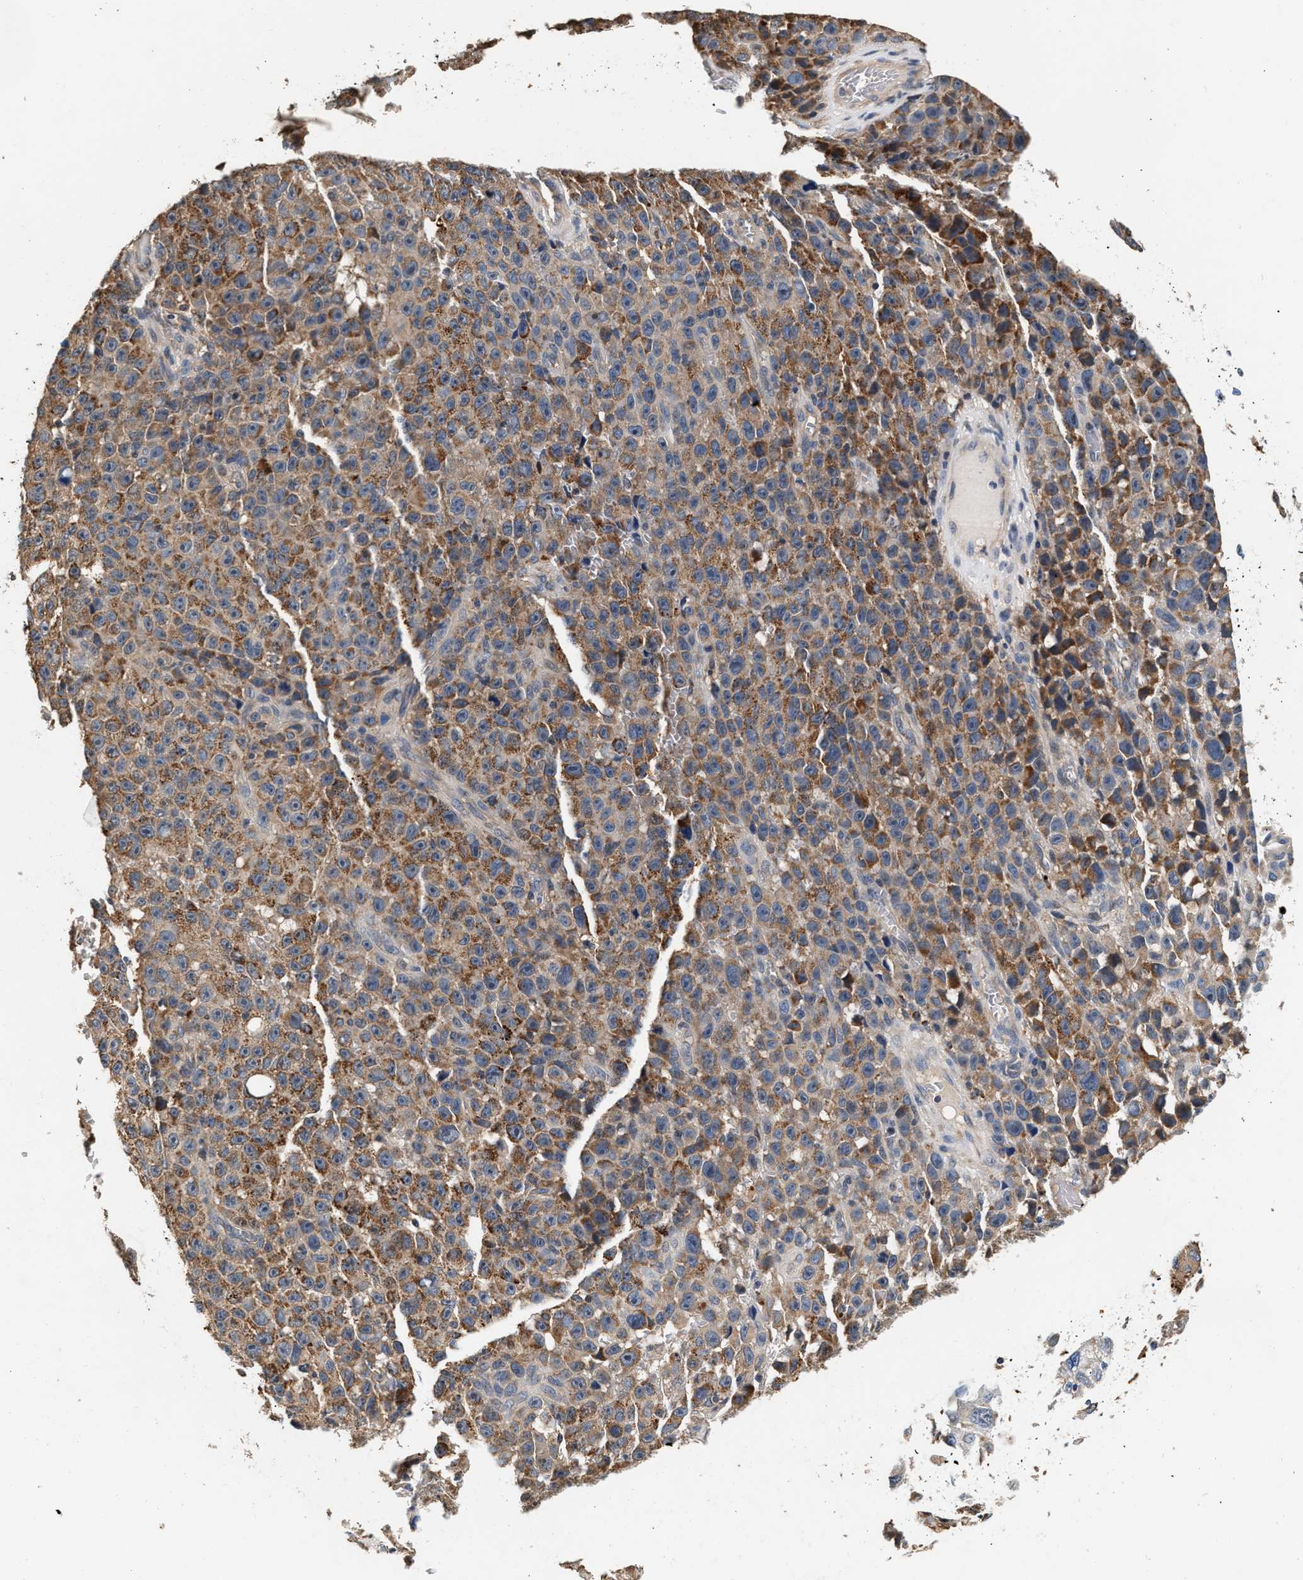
{"staining": {"intensity": "moderate", "quantity": "25%-75%", "location": "cytoplasmic/membranous"}, "tissue": "skin cancer", "cell_type": "Tumor cells", "image_type": "cancer", "snomed": [{"axis": "morphology", "description": "Squamous cell carcinoma, NOS"}, {"axis": "topography", "description": "Skin"}], "caption": "Squamous cell carcinoma (skin) stained with a brown dye reveals moderate cytoplasmic/membranous positive positivity in about 25%-75% of tumor cells.", "gene": "PTGR3", "patient": {"sex": "female", "age": 44}}